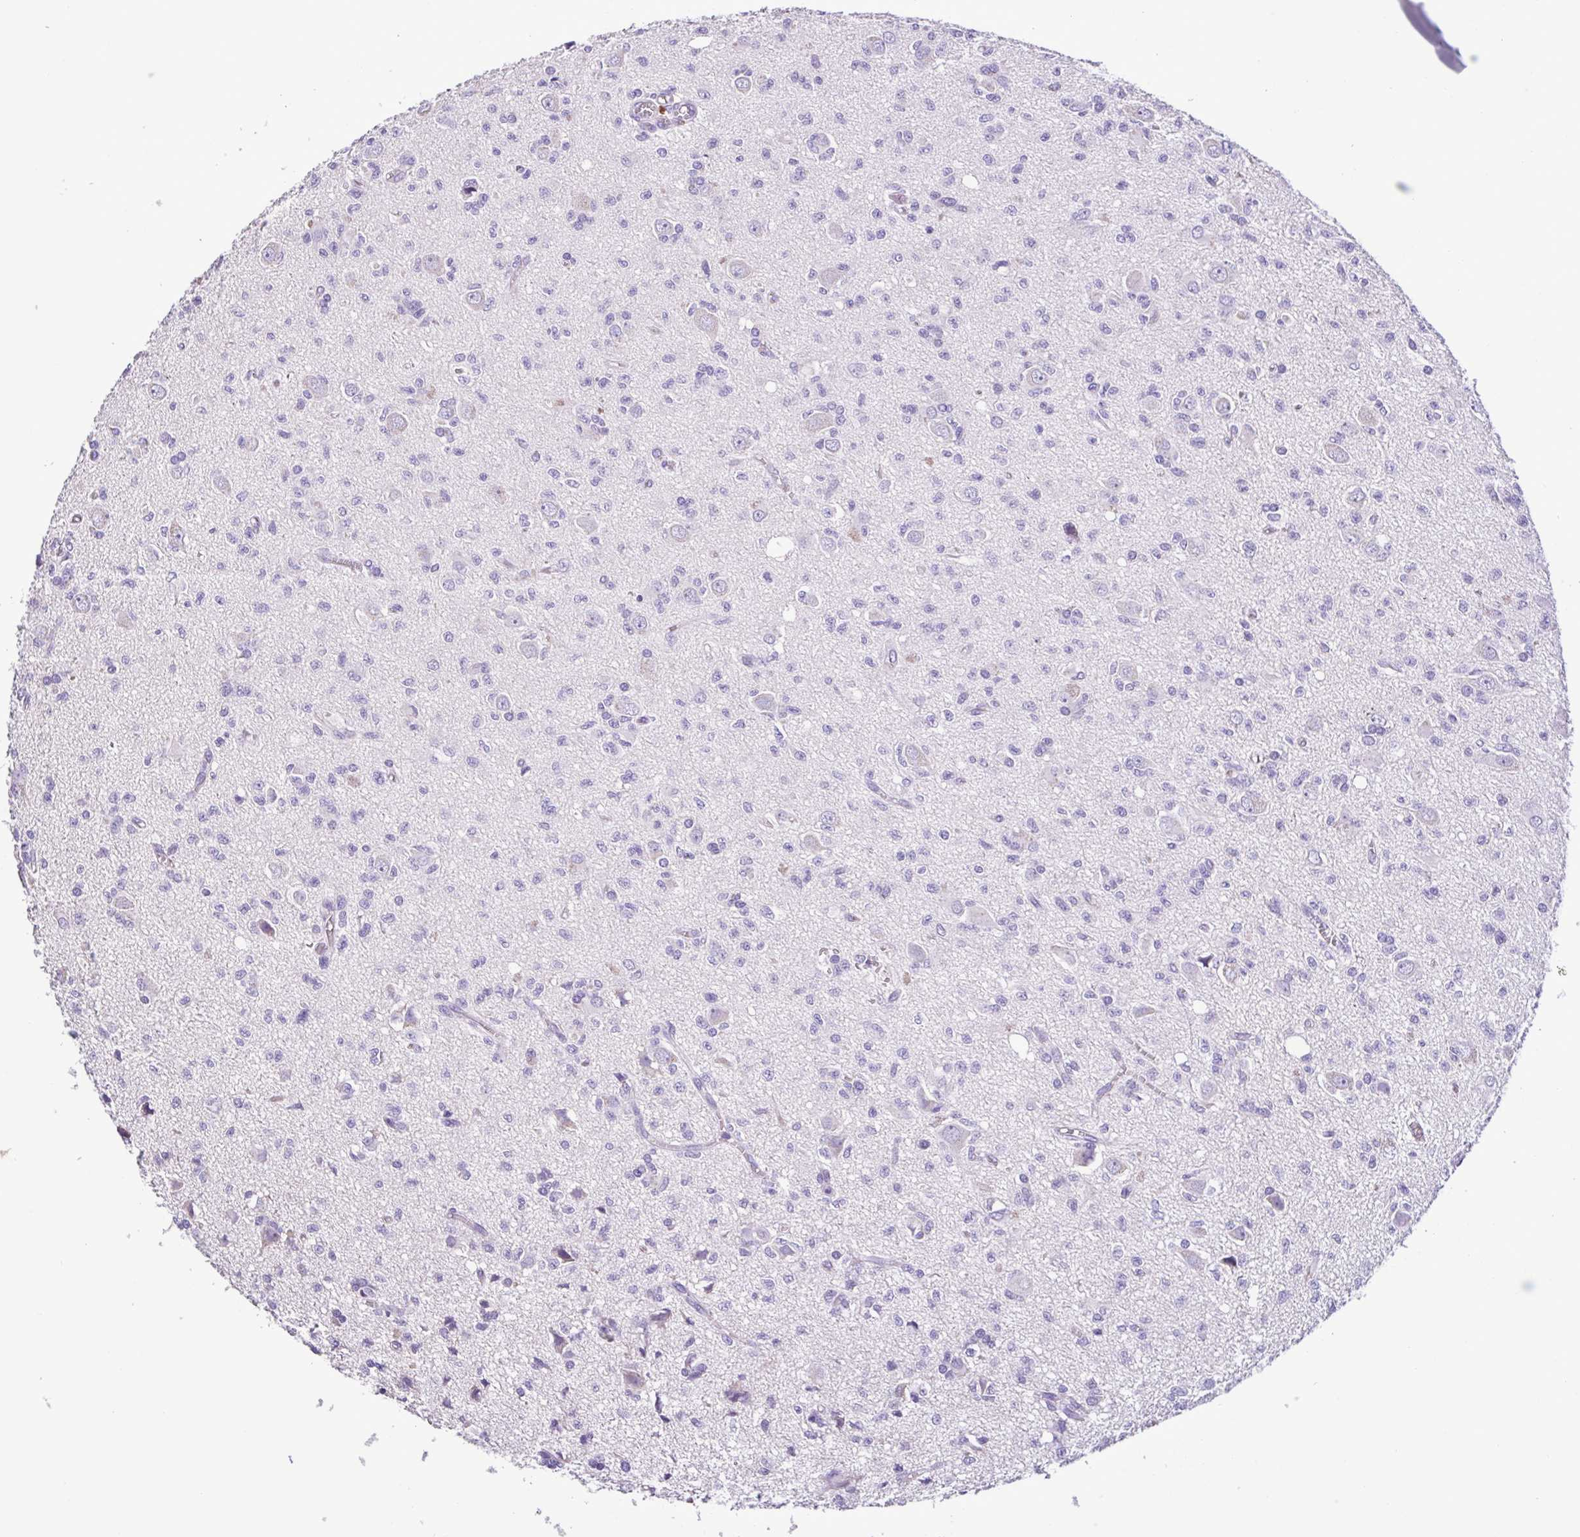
{"staining": {"intensity": "negative", "quantity": "none", "location": "none"}, "tissue": "glioma", "cell_type": "Tumor cells", "image_type": "cancer", "snomed": [{"axis": "morphology", "description": "Glioma, malignant, Low grade"}, {"axis": "topography", "description": "Brain"}], "caption": "This histopathology image is of low-grade glioma (malignant) stained with immunohistochemistry (IHC) to label a protein in brown with the nuclei are counter-stained blue. There is no positivity in tumor cells. (DAB (3,3'-diaminobenzidine) immunohistochemistry with hematoxylin counter stain).", "gene": "PLA2G4E", "patient": {"sex": "male", "age": 64}}